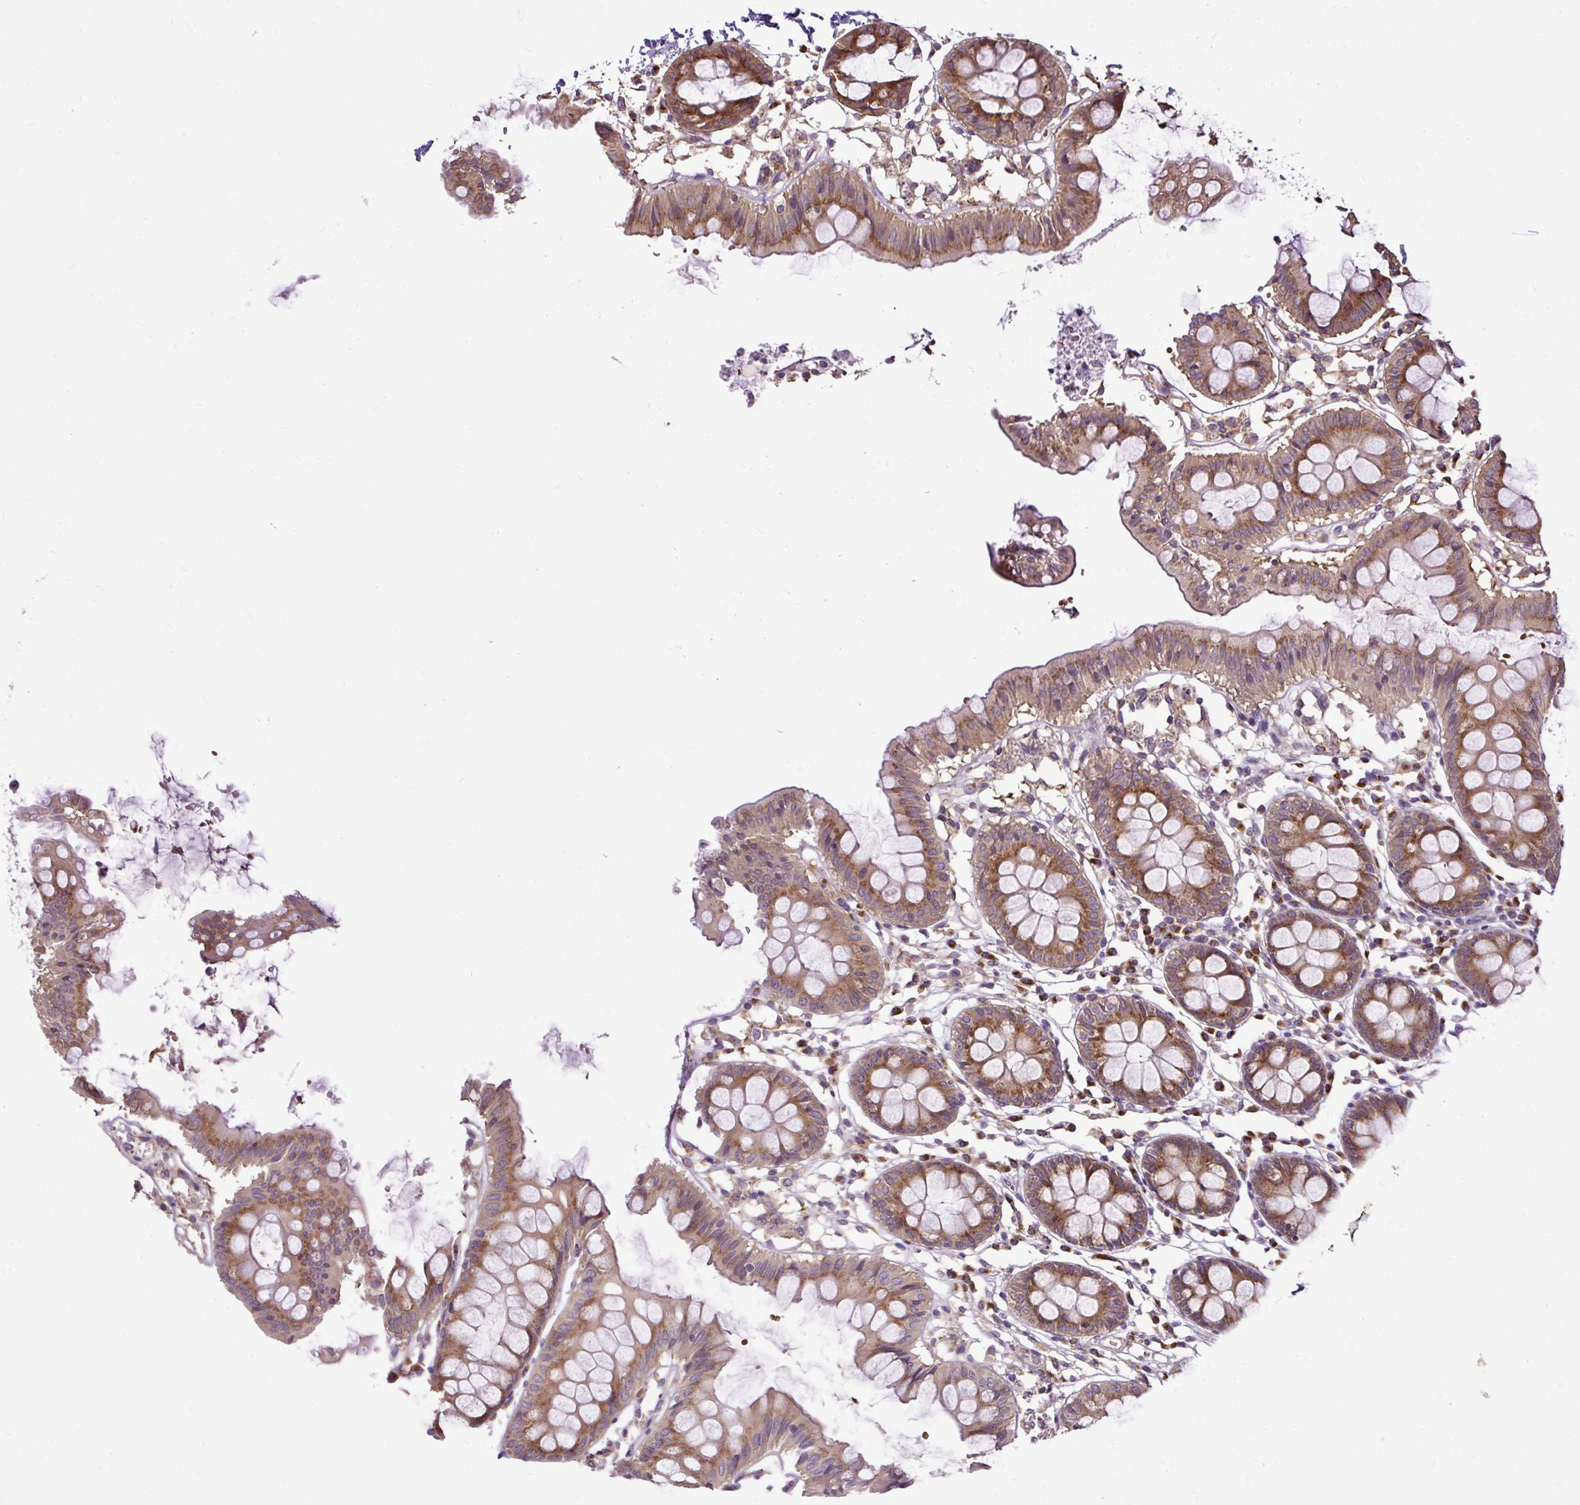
{"staining": {"intensity": "weak", "quantity": ">75%", "location": "cytoplasmic/membranous"}, "tissue": "colon", "cell_type": "Endothelial cells", "image_type": "normal", "snomed": [{"axis": "morphology", "description": "Normal tissue, NOS"}, {"axis": "topography", "description": "Colon"}], "caption": "Normal colon exhibits weak cytoplasmic/membranous positivity in approximately >75% of endothelial cells, visualized by immunohistochemistry. (Brightfield microscopy of DAB IHC at high magnification).", "gene": "SMC4", "patient": {"sex": "female", "age": 84}}